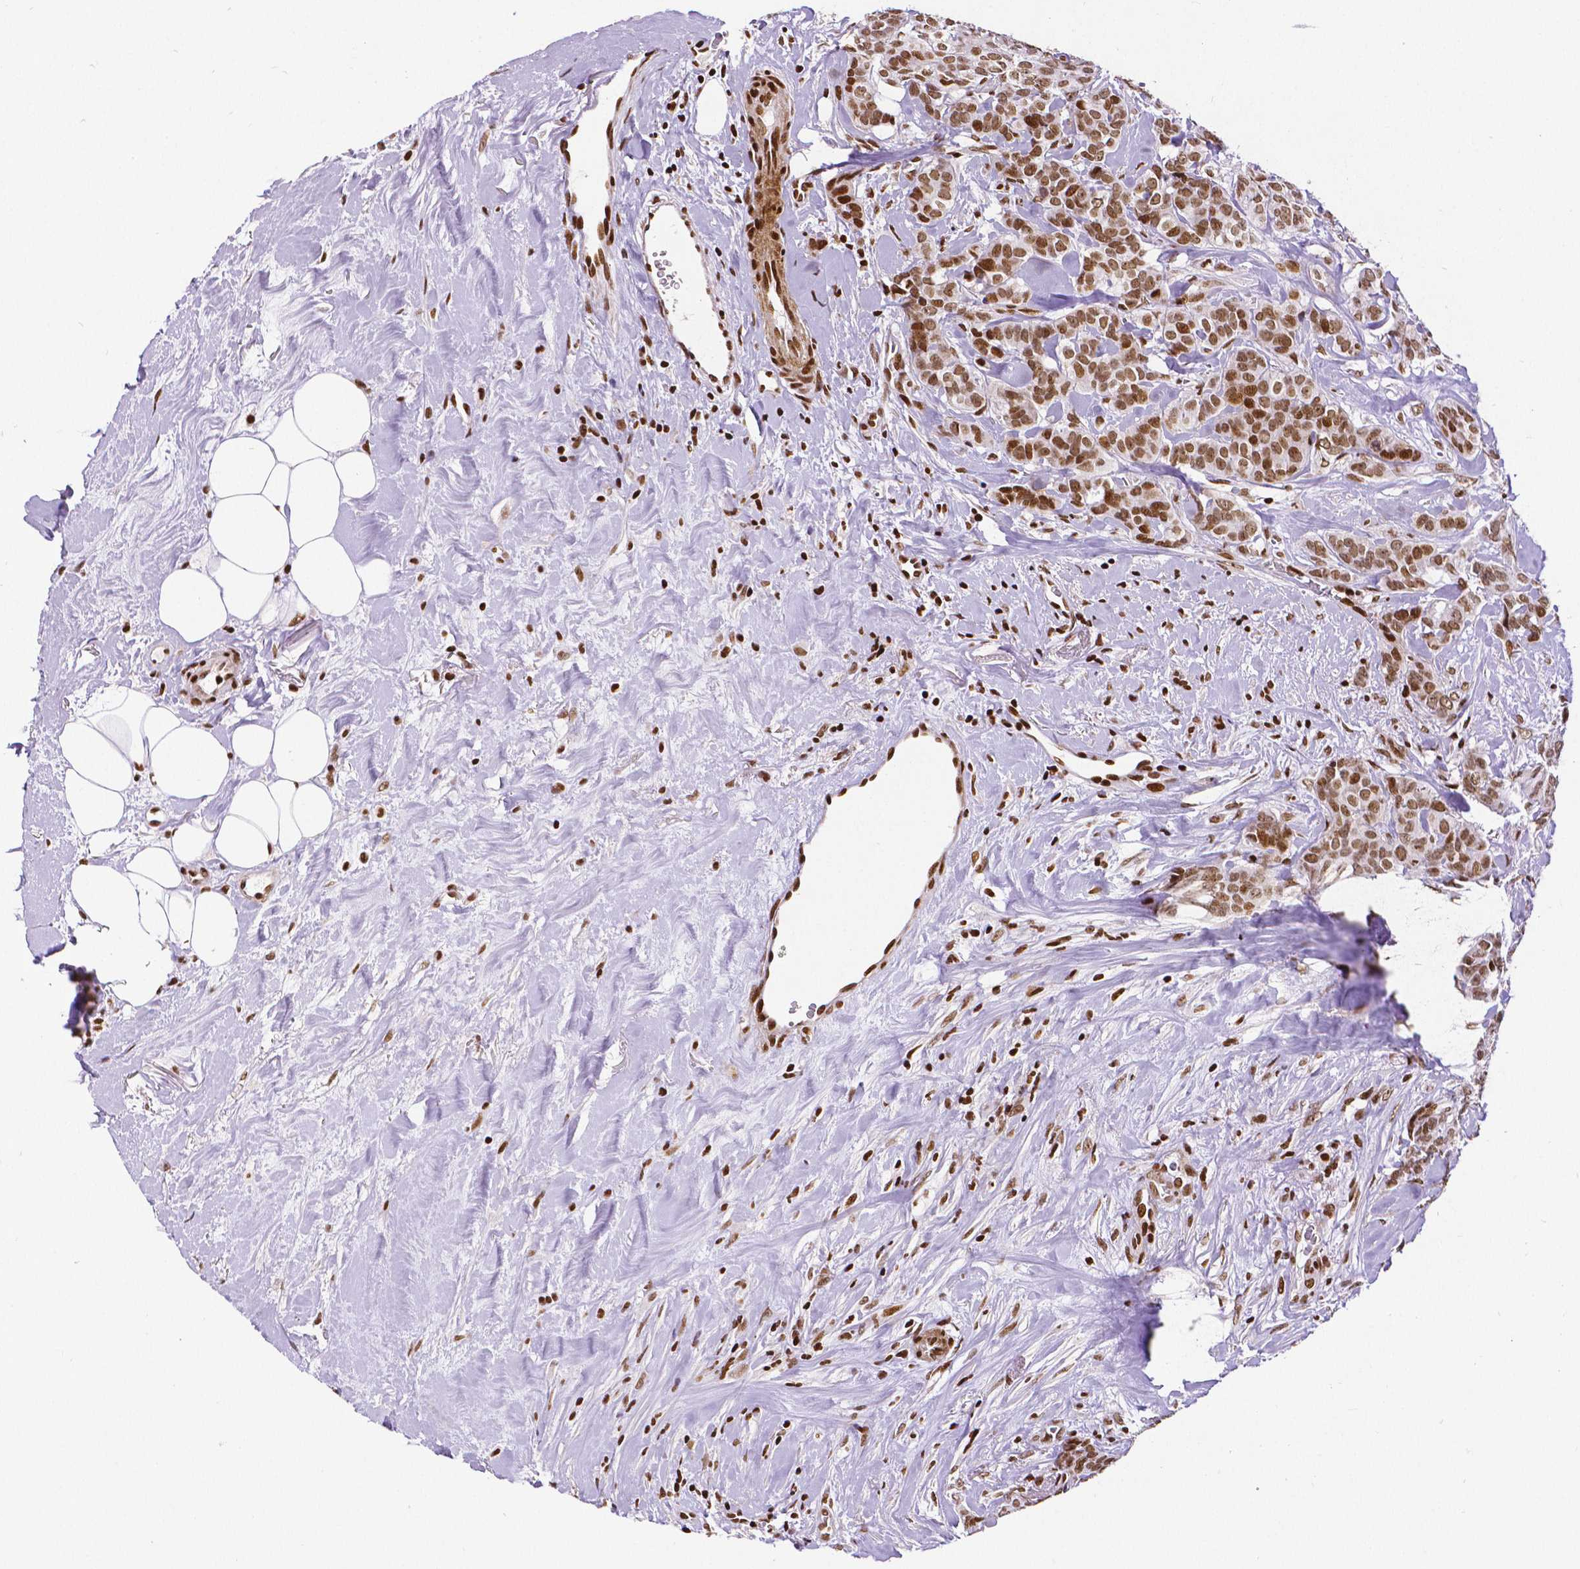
{"staining": {"intensity": "moderate", "quantity": ">75%", "location": "nuclear"}, "tissue": "breast cancer", "cell_type": "Tumor cells", "image_type": "cancer", "snomed": [{"axis": "morphology", "description": "Duct carcinoma"}, {"axis": "topography", "description": "Breast"}], "caption": "Human breast cancer stained with a brown dye shows moderate nuclear positive expression in approximately >75% of tumor cells.", "gene": "CTCF", "patient": {"sex": "female", "age": 84}}